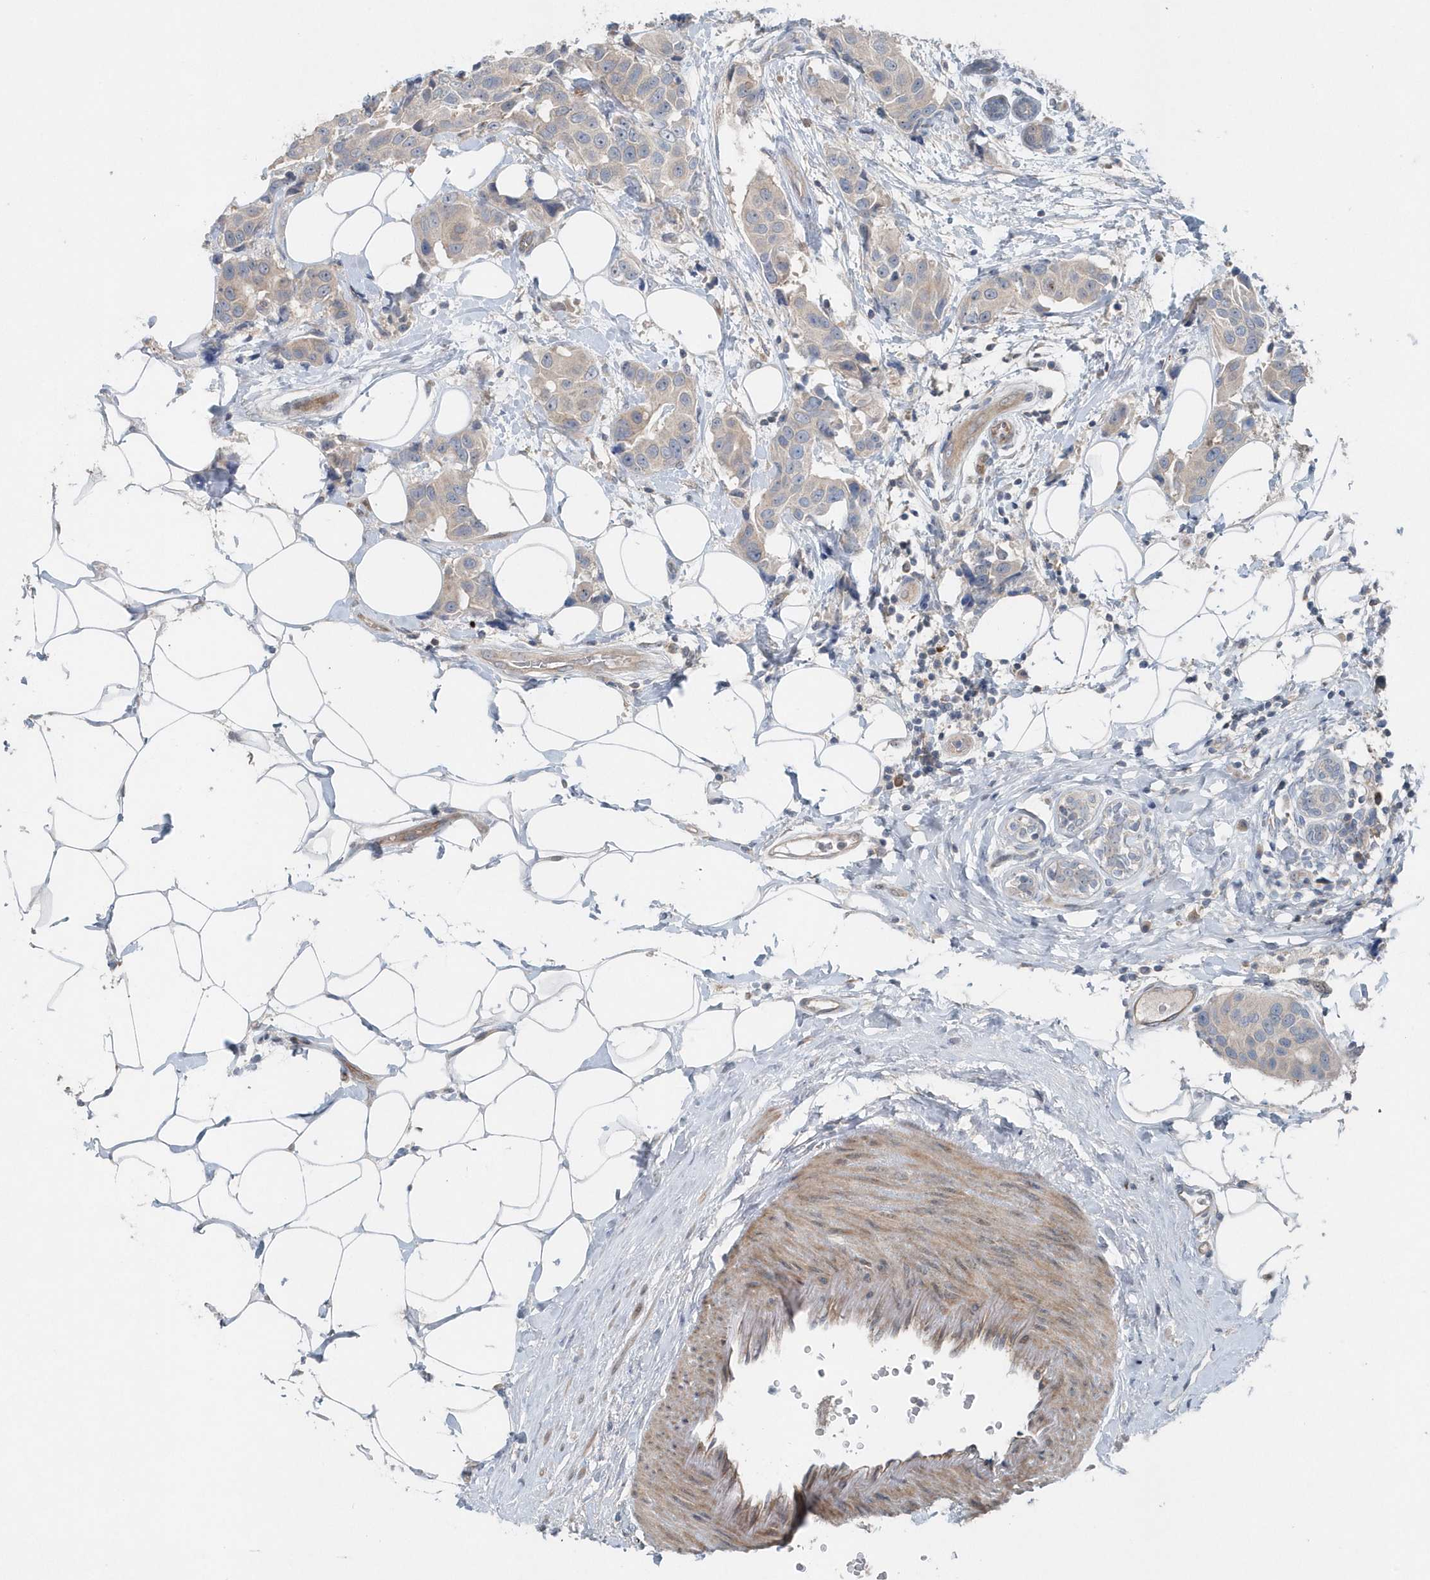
{"staining": {"intensity": "weak", "quantity": "<25%", "location": "cytoplasmic/membranous"}, "tissue": "breast cancer", "cell_type": "Tumor cells", "image_type": "cancer", "snomed": [{"axis": "morphology", "description": "Normal tissue, NOS"}, {"axis": "morphology", "description": "Duct carcinoma"}, {"axis": "topography", "description": "Breast"}], "caption": "The micrograph shows no significant expression in tumor cells of breast cancer (intraductal carcinoma).", "gene": "MCC", "patient": {"sex": "female", "age": 39}}